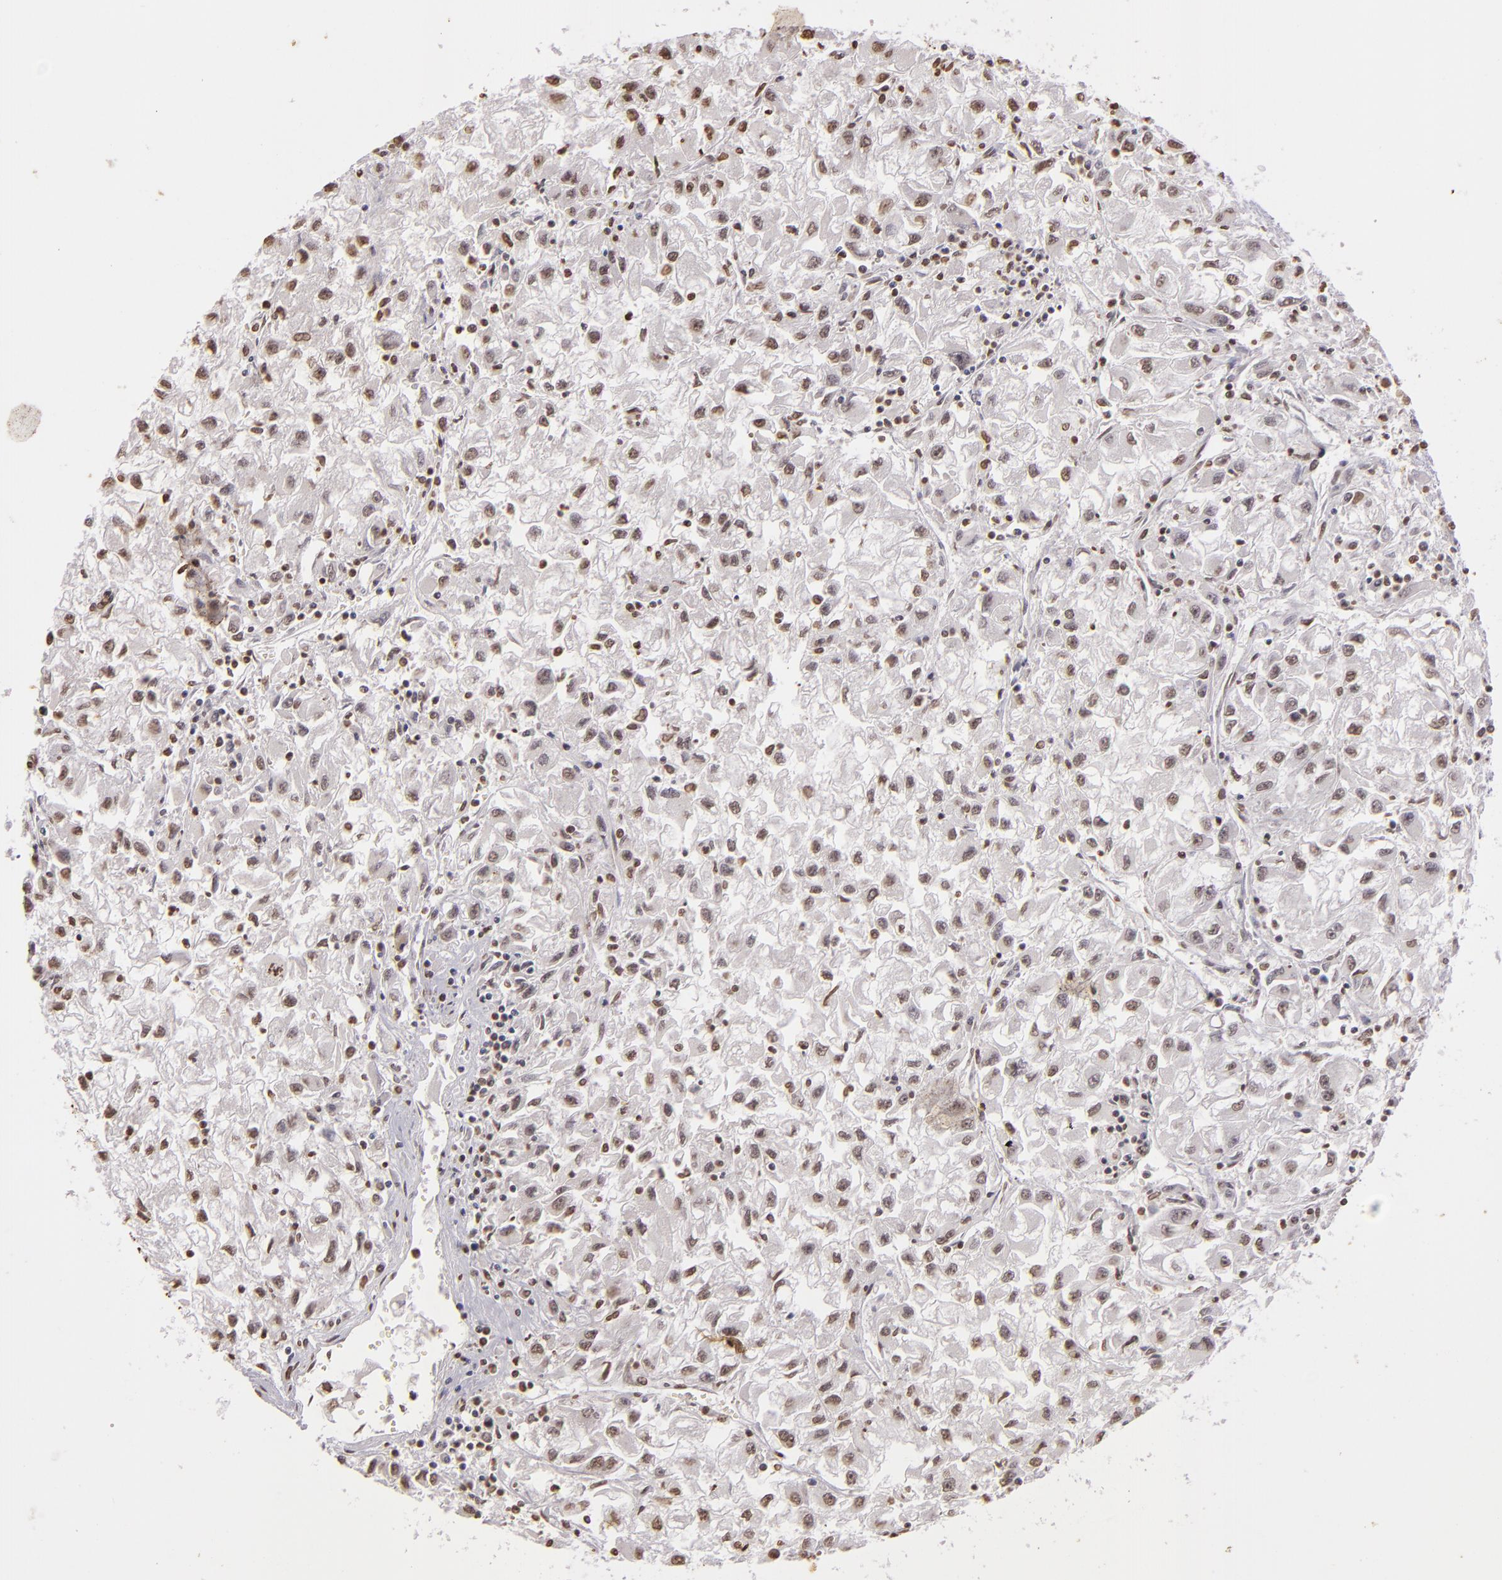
{"staining": {"intensity": "weak", "quantity": "25%-75%", "location": "nuclear"}, "tissue": "renal cancer", "cell_type": "Tumor cells", "image_type": "cancer", "snomed": [{"axis": "morphology", "description": "Adenocarcinoma, NOS"}, {"axis": "topography", "description": "Kidney"}], "caption": "Protein expression analysis of human renal cancer reveals weak nuclear staining in approximately 25%-75% of tumor cells.", "gene": "THRB", "patient": {"sex": "male", "age": 59}}